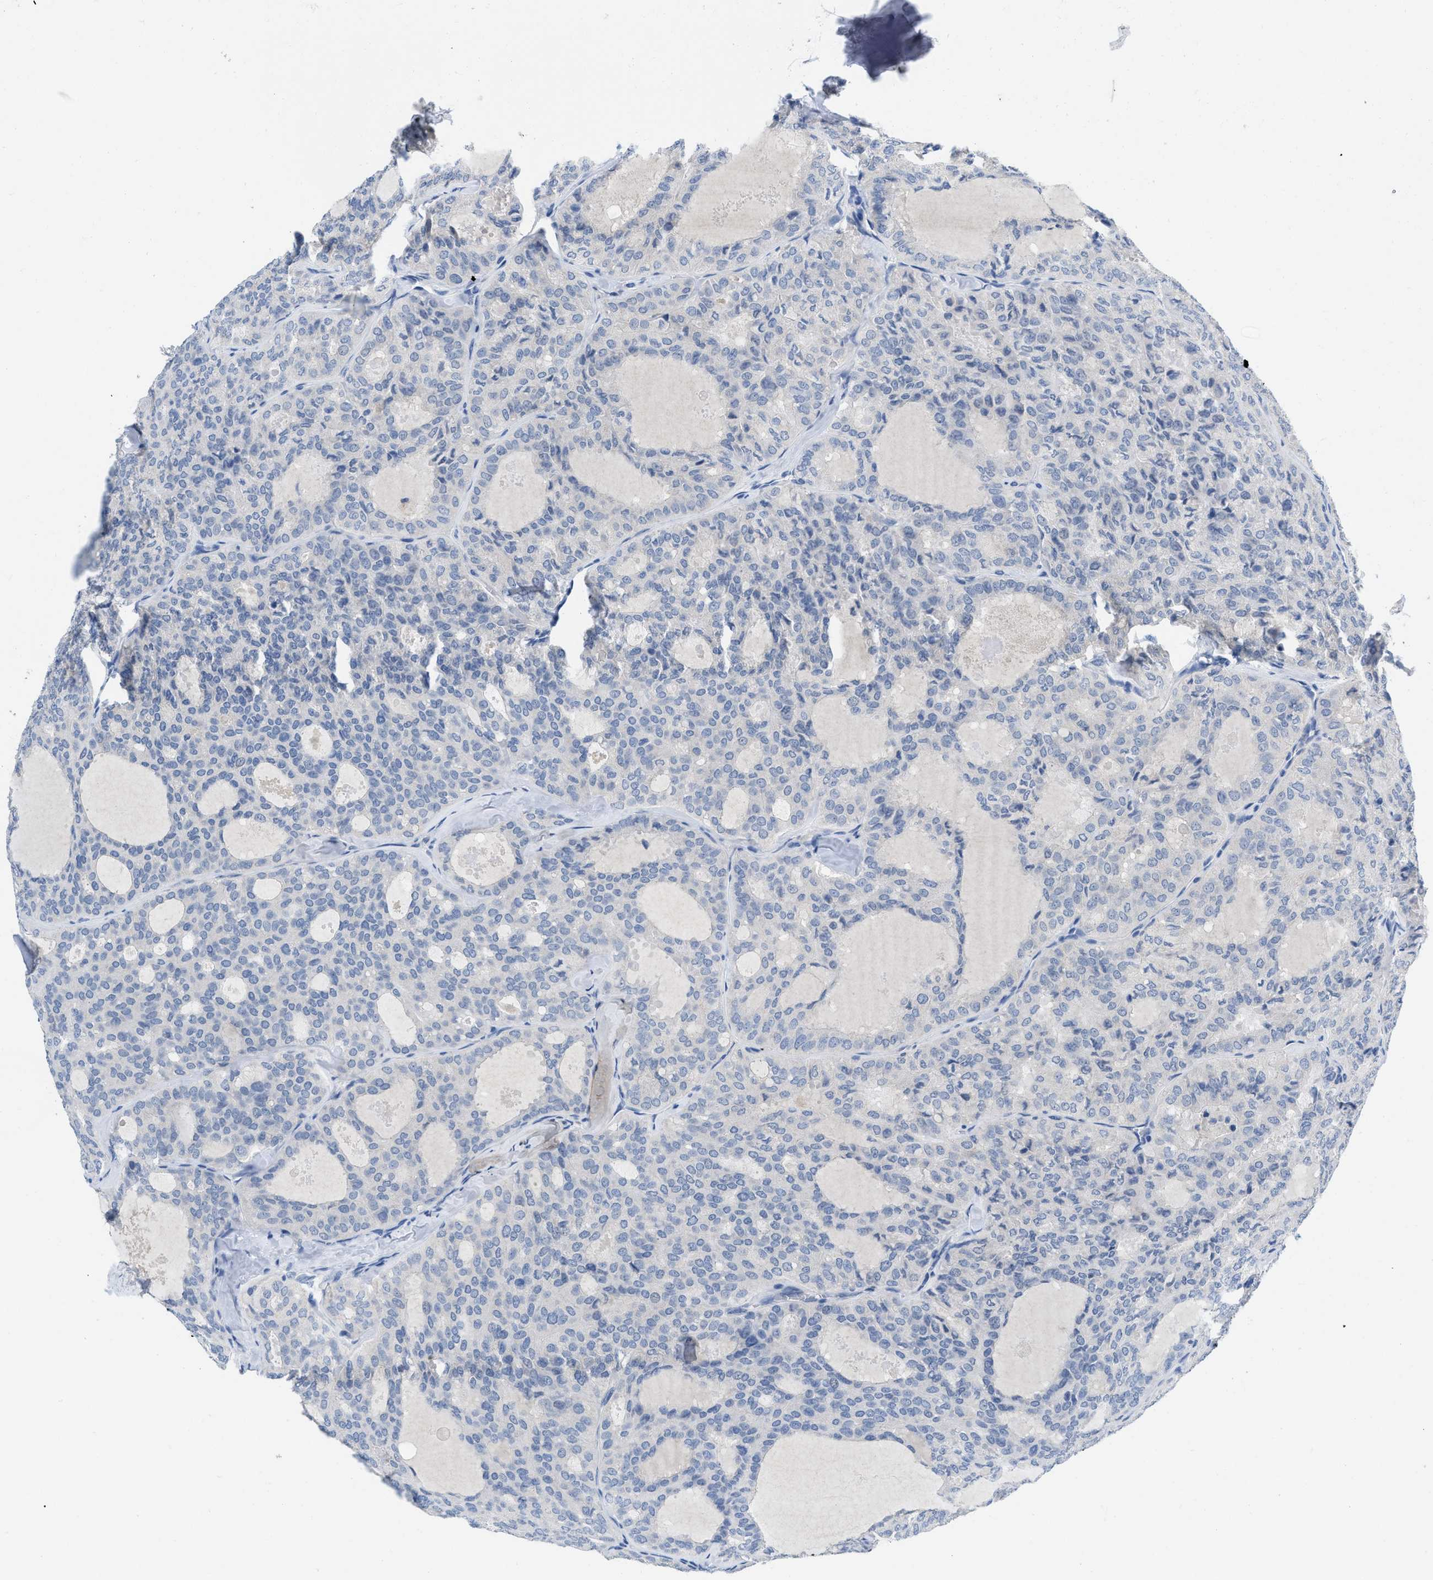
{"staining": {"intensity": "negative", "quantity": "none", "location": "none"}, "tissue": "thyroid cancer", "cell_type": "Tumor cells", "image_type": "cancer", "snomed": [{"axis": "morphology", "description": "Follicular adenoma carcinoma, NOS"}, {"axis": "topography", "description": "Thyroid gland"}], "caption": "This is a micrograph of immunohistochemistry (IHC) staining of thyroid cancer, which shows no staining in tumor cells.", "gene": "PYY", "patient": {"sex": "male", "age": 75}}